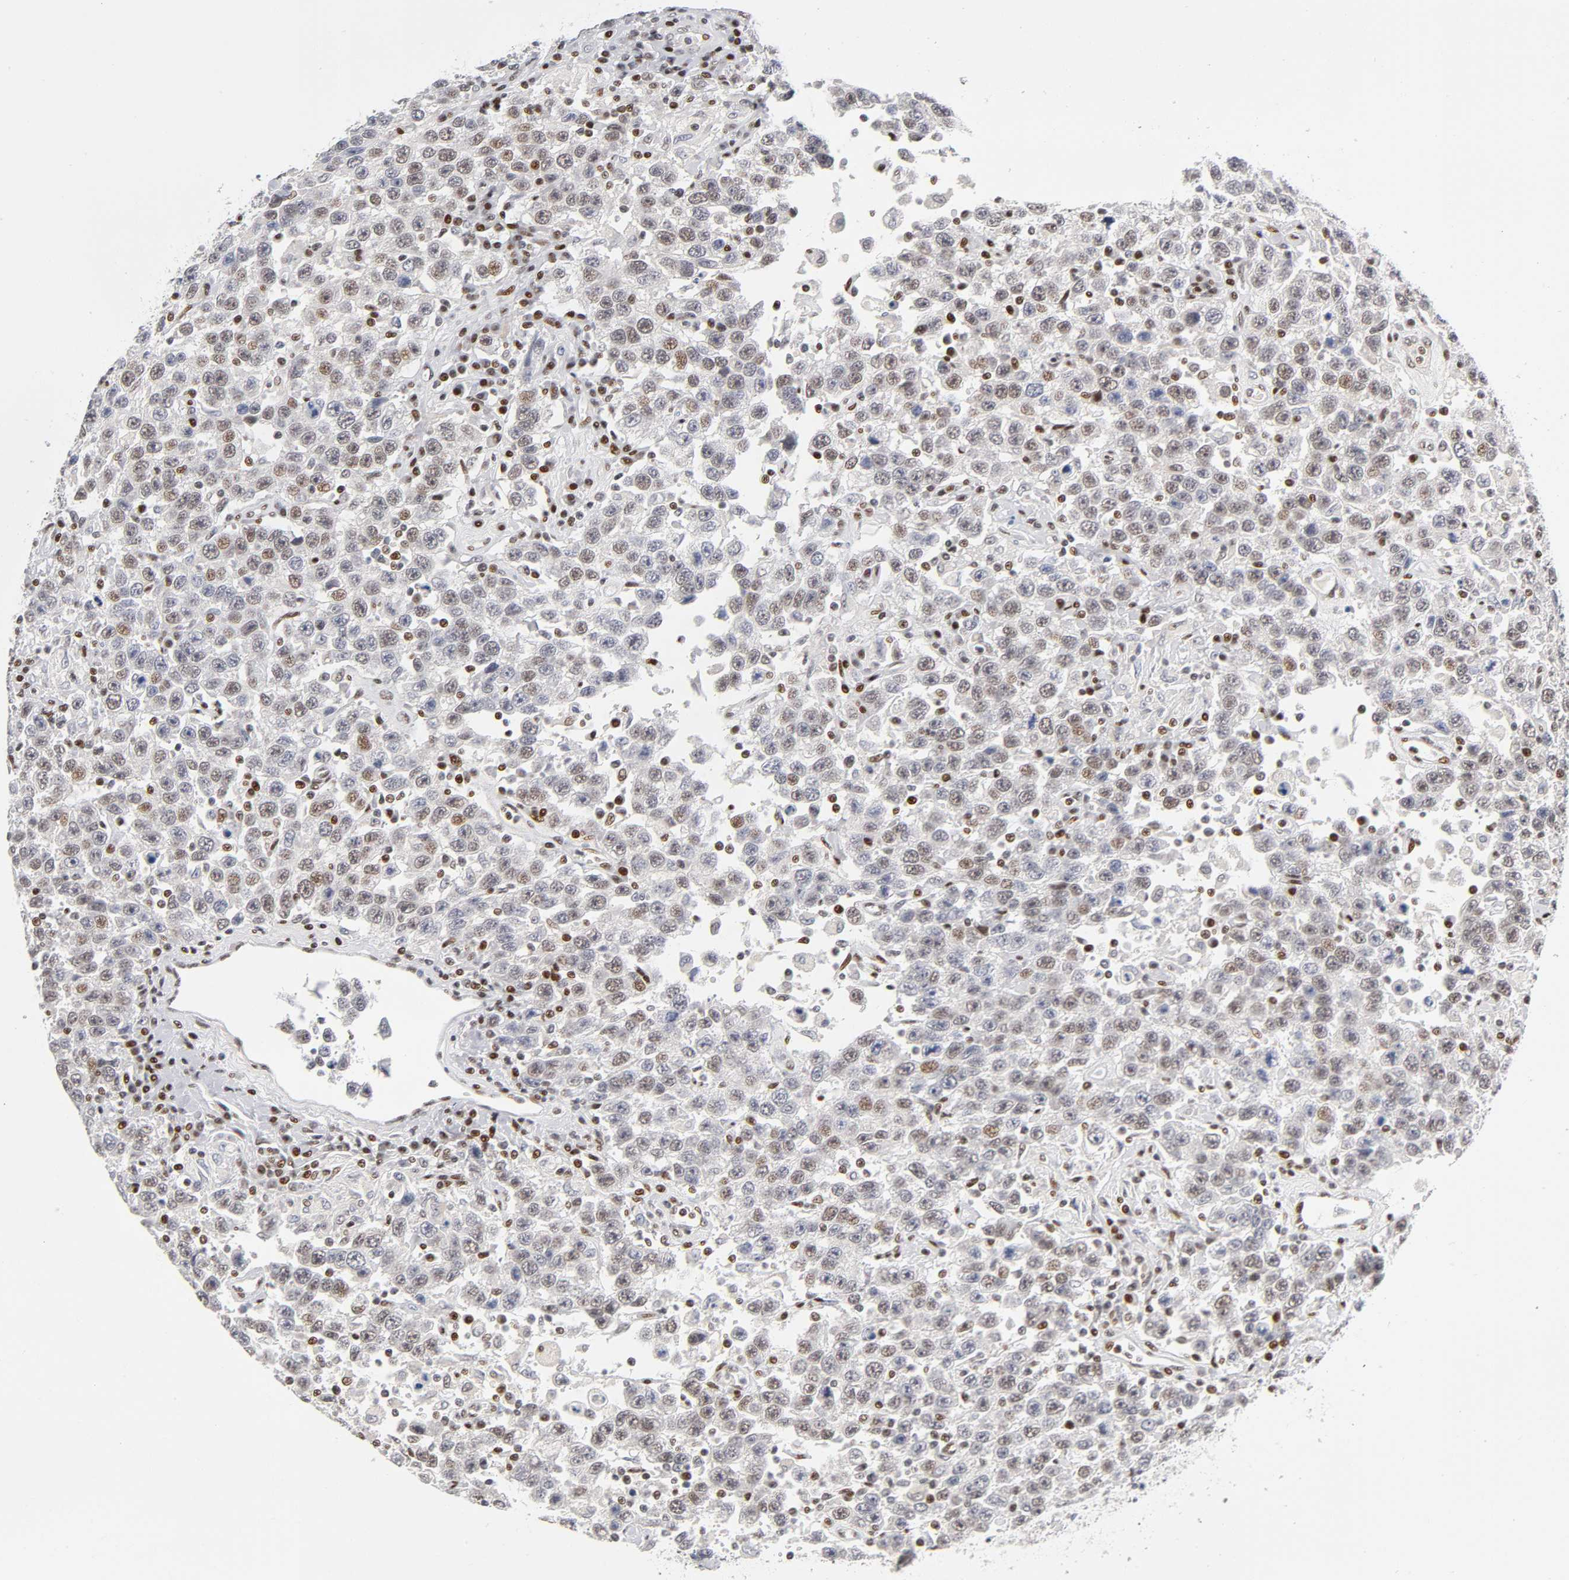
{"staining": {"intensity": "weak", "quantity": "25%-75%", "location": "nuclear"}, "tissue": "testis cancer", "cell_type": "Tumor cells", "image_type": "cancer", "snomed": [{"axis": "morphology", "description": "Seminoma, NOS"}, {"axis": "topography", "description": "Testis"}], "caption": "Approximately 25%-75% of tumor cells in seminoma (testis) display weak nuclear protein expression as visualized by brown immunohistochemical staining.", "gene": "SP3", "patient": {"sex": "male", "age": 41}}